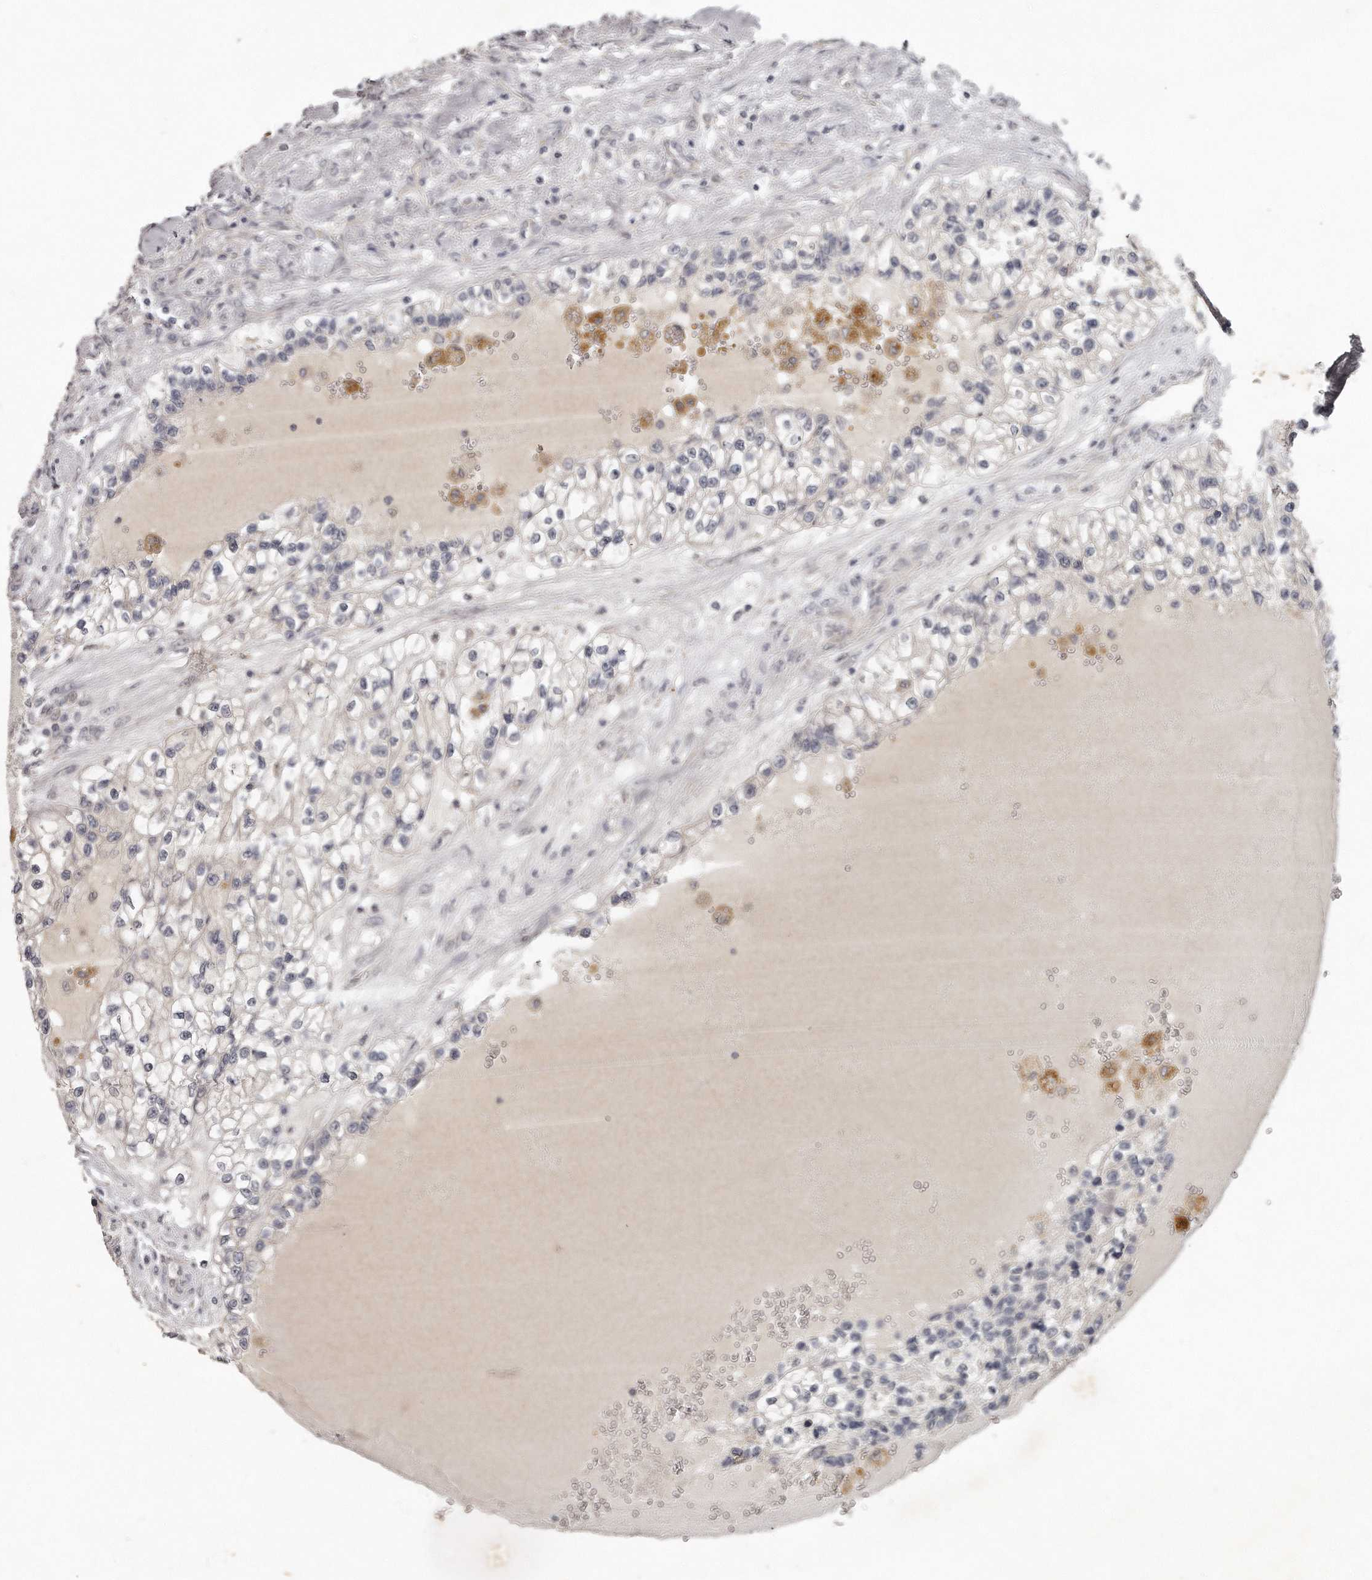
{"staining": {"intensity": "weak", "quantity": "<25%", "location": "cytoplasmic/membranous"}, "tissue": "renal cancer", "cell_type": "Tumor cells", "image_type": "cancer", "snomed": [{"axis": "morphology", "description": "Adenocarcinoma, NOS"}, {"axis": "topography", "description": "Kidney"}], "caption": "Tumor cells are negative for brown protein staining in renal cancer (adenocarcinoma).", "gene": "GGCT", "patient": {"sex": "female", "age": 57}}